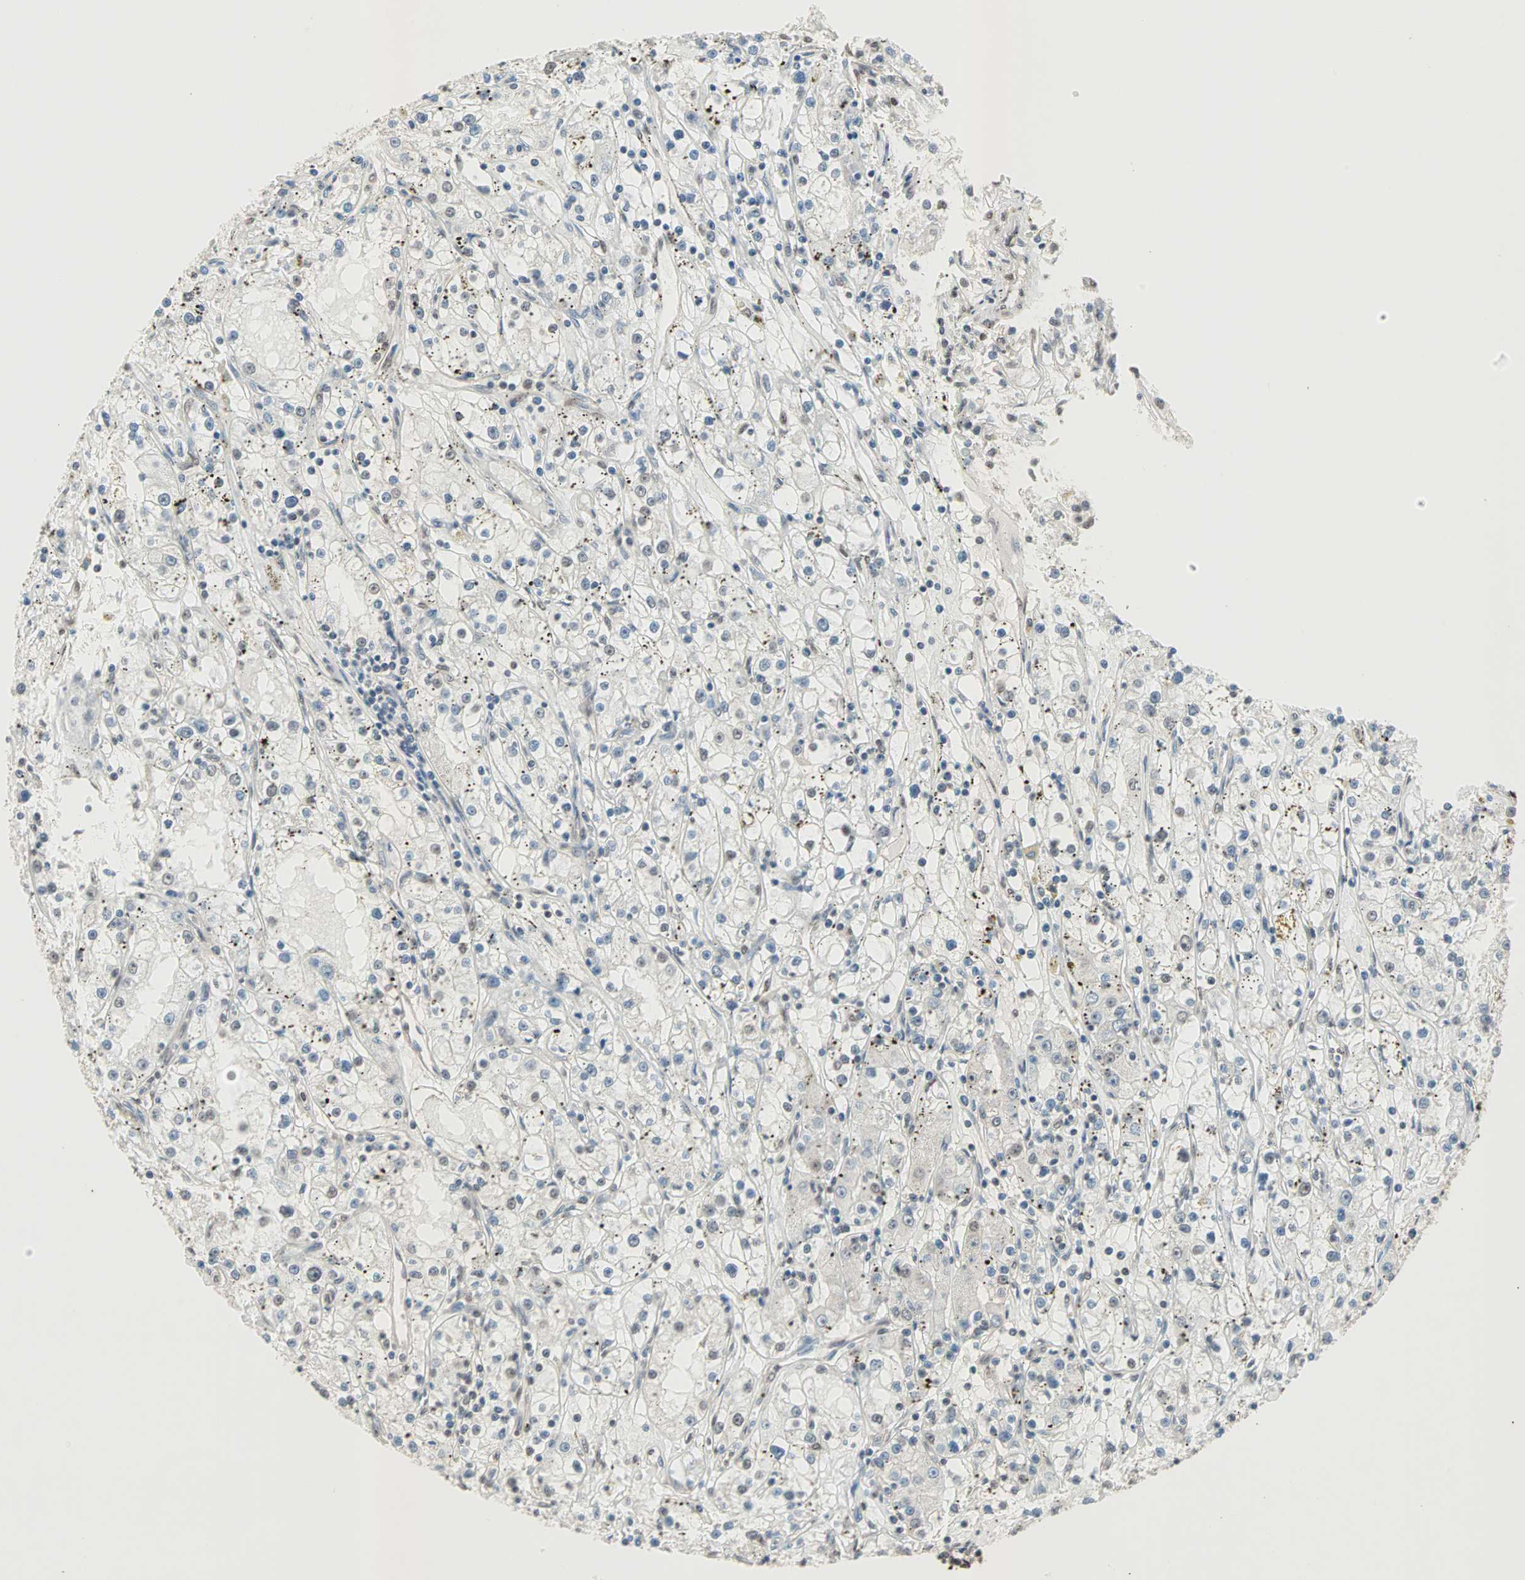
{"staining": {"intensity": "negative", "quantity": "none", "location": "none"}, "tissue": "renal cancer", "cell_type": "Tumor cells", "image_type": "cancer", "snomed": [{"axis": "morphology", "description": "Adenocarcinoma, NOS"}, {"axis": "topography", "description": "Kidney"}], "caption": "The immunohistochemistry photomicrograph has no significant staining in tumor cells of renal cancer tissue. (Stains: DAB immunohistochemistry with hematoxylin counter stain, Microscopy: brightfield microscopy at high magnification).", "gene": "DAZAP1", "patient": {"sex": "male", "age": 56}}